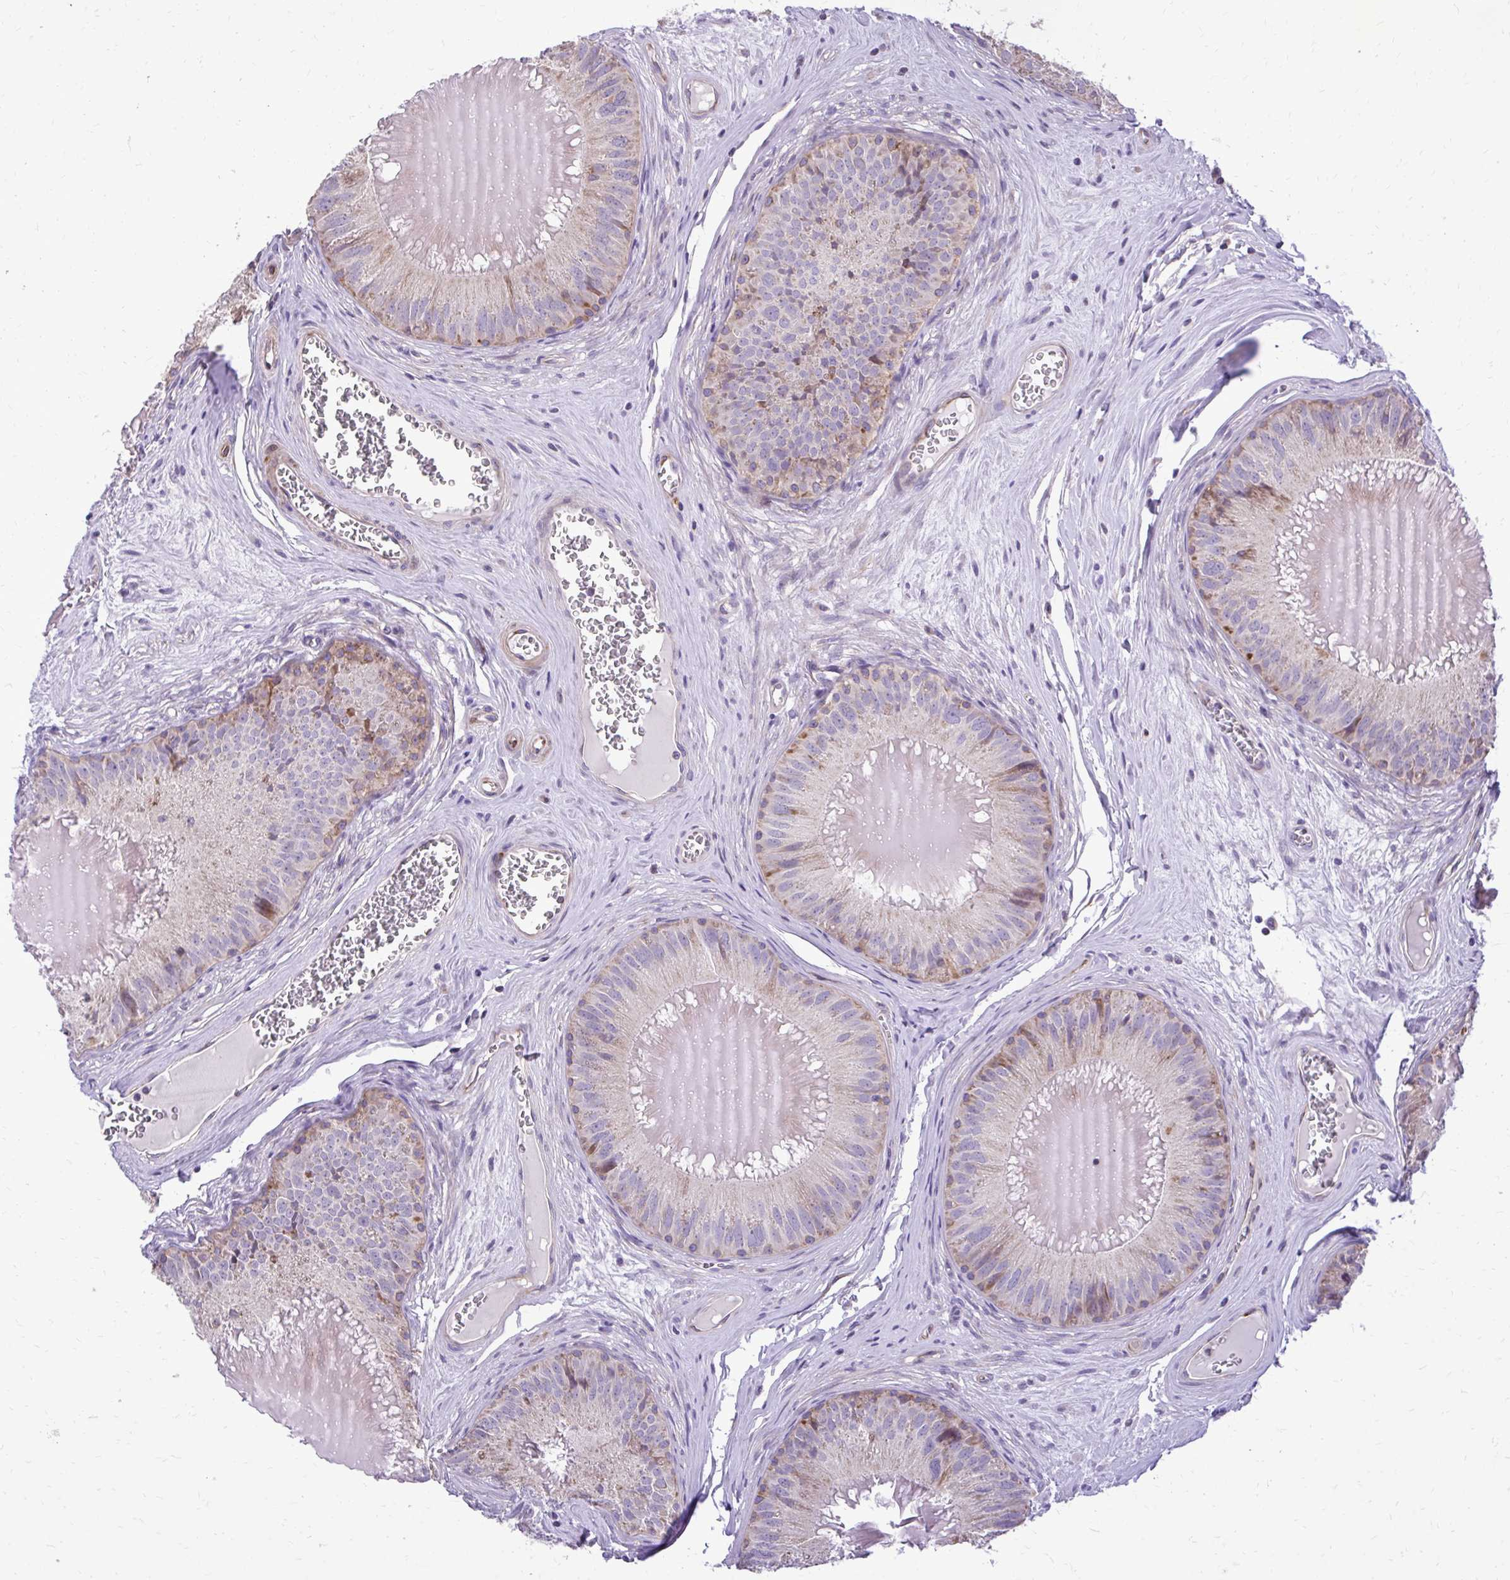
{"staining": {"intensity": "weak", "quantity": "<25%", "location": "cytoplasmic/membranous"}, "tissue": "epididymis", "cell_type": "Glandular cells", "image_type": "normal", "snomed": [{"axis": "morphology", "description": "Normal tissue, NOS"}, {"axis": "topography", "description": "Epididymis, spermatic cord, NOS"}], "caption": "Immunohistochemical staining of unremarkable epididymis reveals no significant positivity in glandular cells.", "gene": "ABCC3", "patient": {"sex": "male", "age": 39}}